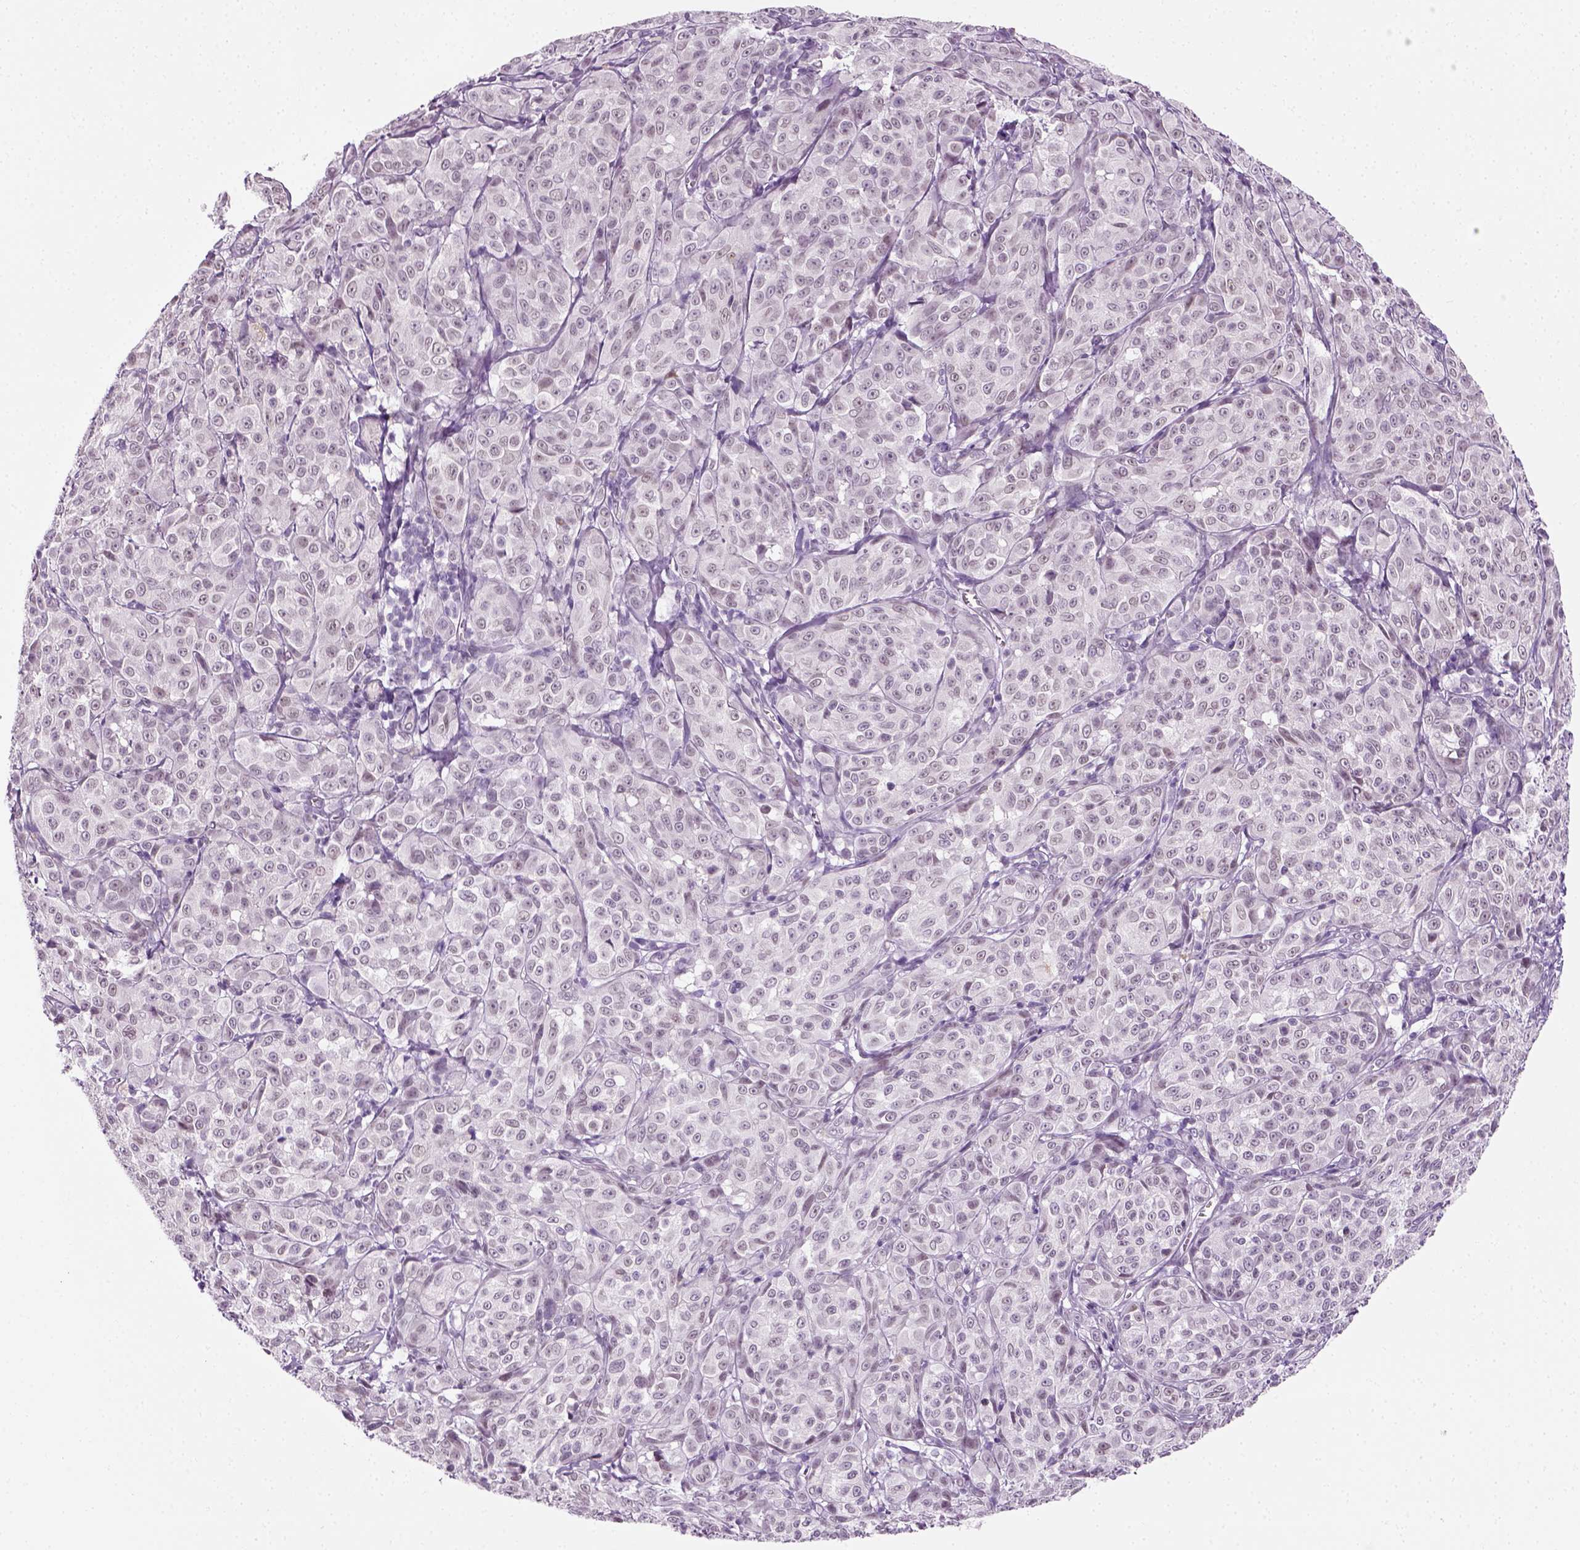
{"staining": {"intensity": "negative", "quantity": "none", "location": "none"}, "tissue": "melanoma", "cell_type": "Tumor cells", "image_type": "cancer", "snomed": [{"axis": "morphology", "description": "Malignant melanoma, NOS"}, {"axis": "topography", "description": "Skin"}], "caption": "This is a image of immunohistochemistry (IHC) staining of malignant melanoma, which shows no positivity in tumor cells. (Brightfield microscopy of DAB (3,3'-diaminobenzidine) IHC at high magnification).", "gene": "SPATA31E1", "patient": {"sex": "male", "age": 89}}